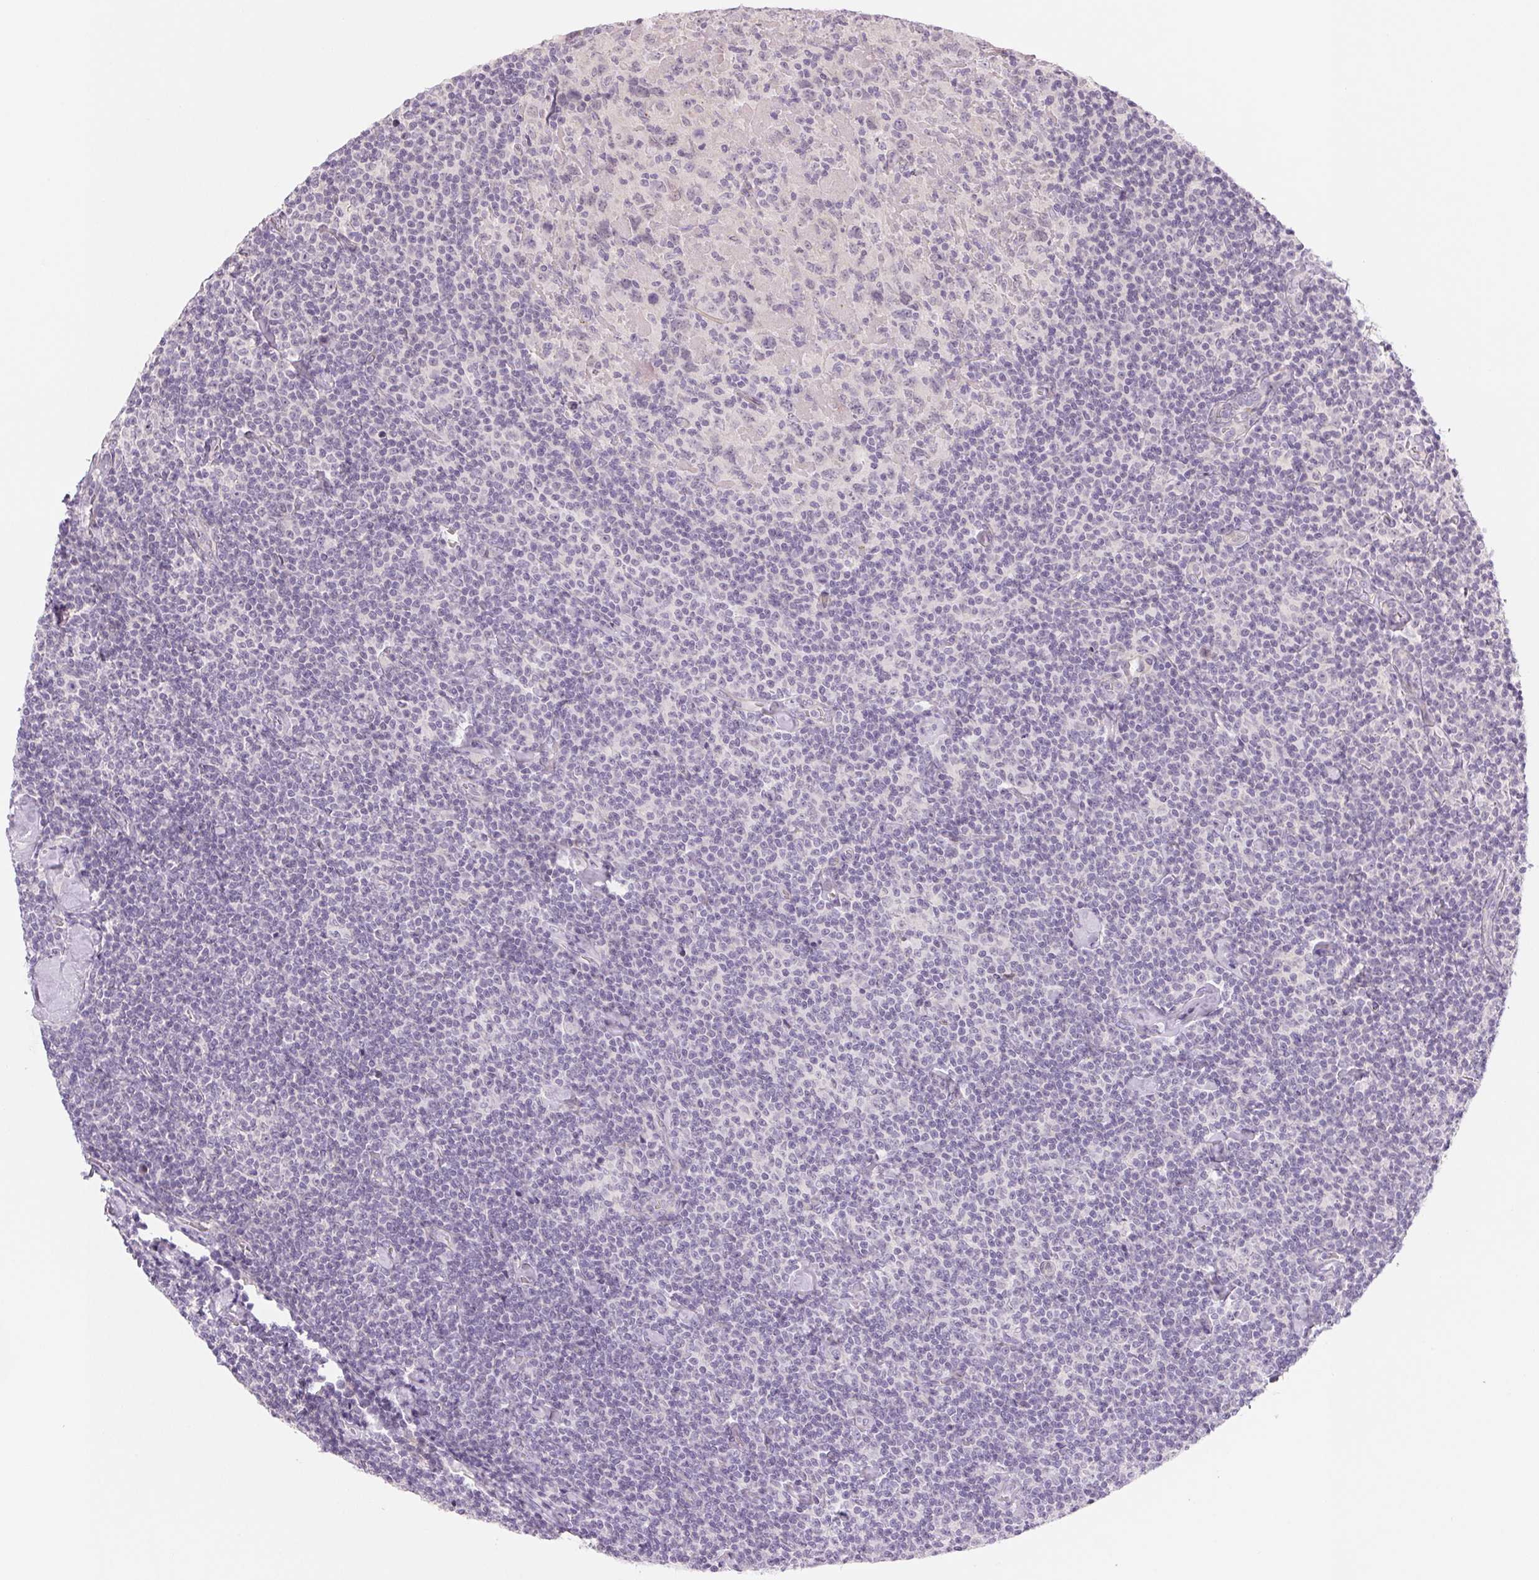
{"staining": {"intensity": "negative", "quantity": "none", "location": "none"}, "tissue": "lymphoma", "cell_type": "Tumor cells", "image_type": "cancer", "snomed": [{"axis": "morphology", "description": "Malignant lymphoma, non-Hodgkin's type, Low grade"}, {"axis": "topography", "description": "Lymph node"}], "caption": "There is no significant positivity in tumor cells of low-grade malignant lymphoma, non-Hodgkin's type.", "gene": "CCDC168", "patient": {"sex": "male", "age": 81}}